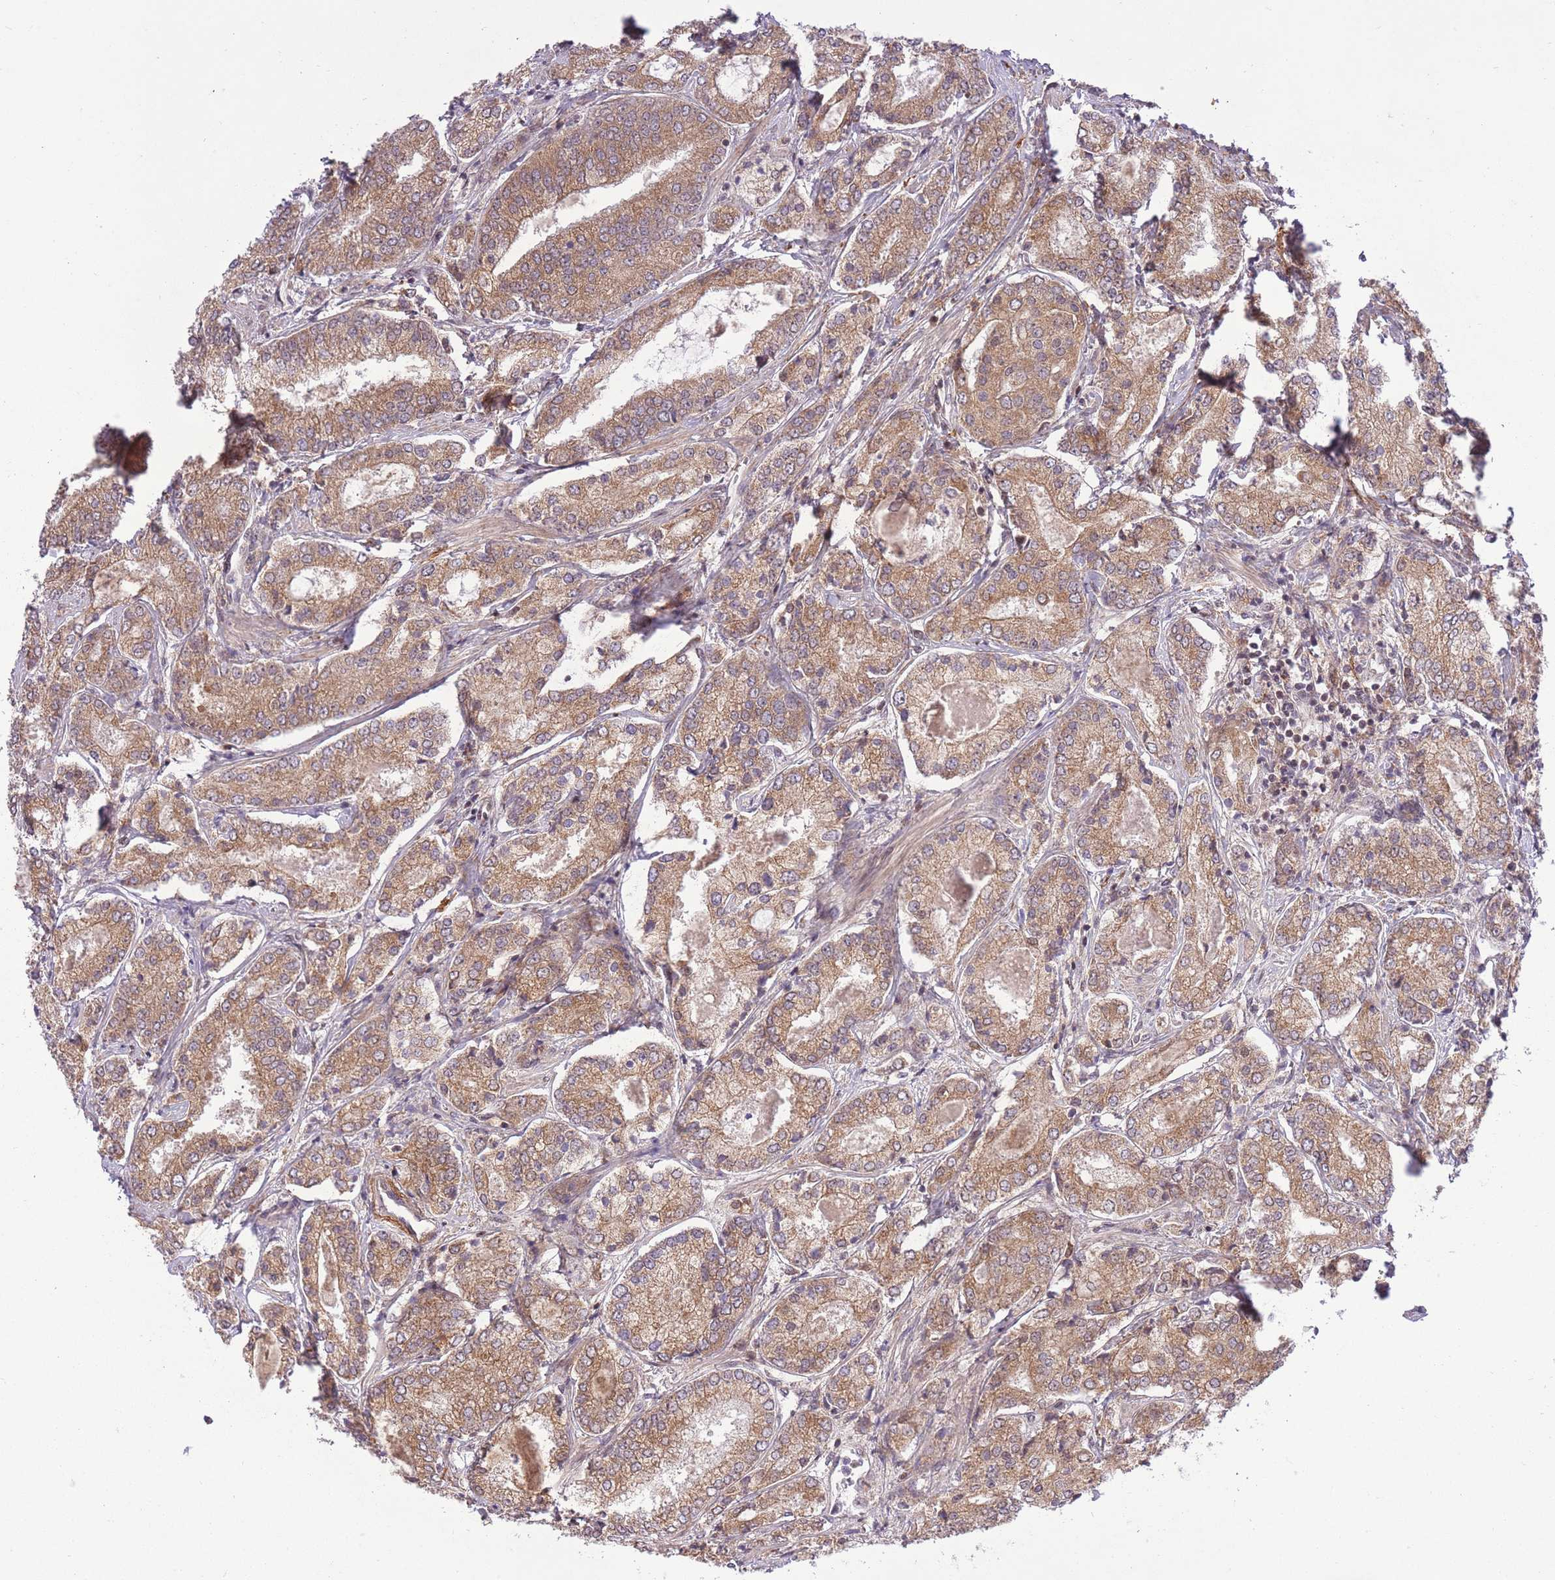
{"staining": {"intensity": "moderate", "quantity": ">75%", "location": "cytoplasmic/membranous"}, "tissue": "prostate cancer", "cell_type": "Tumor cells", "image_type": "cancer", "snomed": [{"axis": "morphology", "description": "Adenocarcinoma, High grade"}, {"axis": "topography", "description": "Prostate"}], "caption": "Immunohistochemistry (DAB (3,3'-diaminobenzidine)) staining of human adenocarcinoma (high-grade) (prostate) exhibits moderate cytoplasmic/membranous protein positivity in about >75% of tumor cells. Nuclei are stained in blue.", "gene": "ZNF391", "patient": {"sex": "male", "age": 63}}